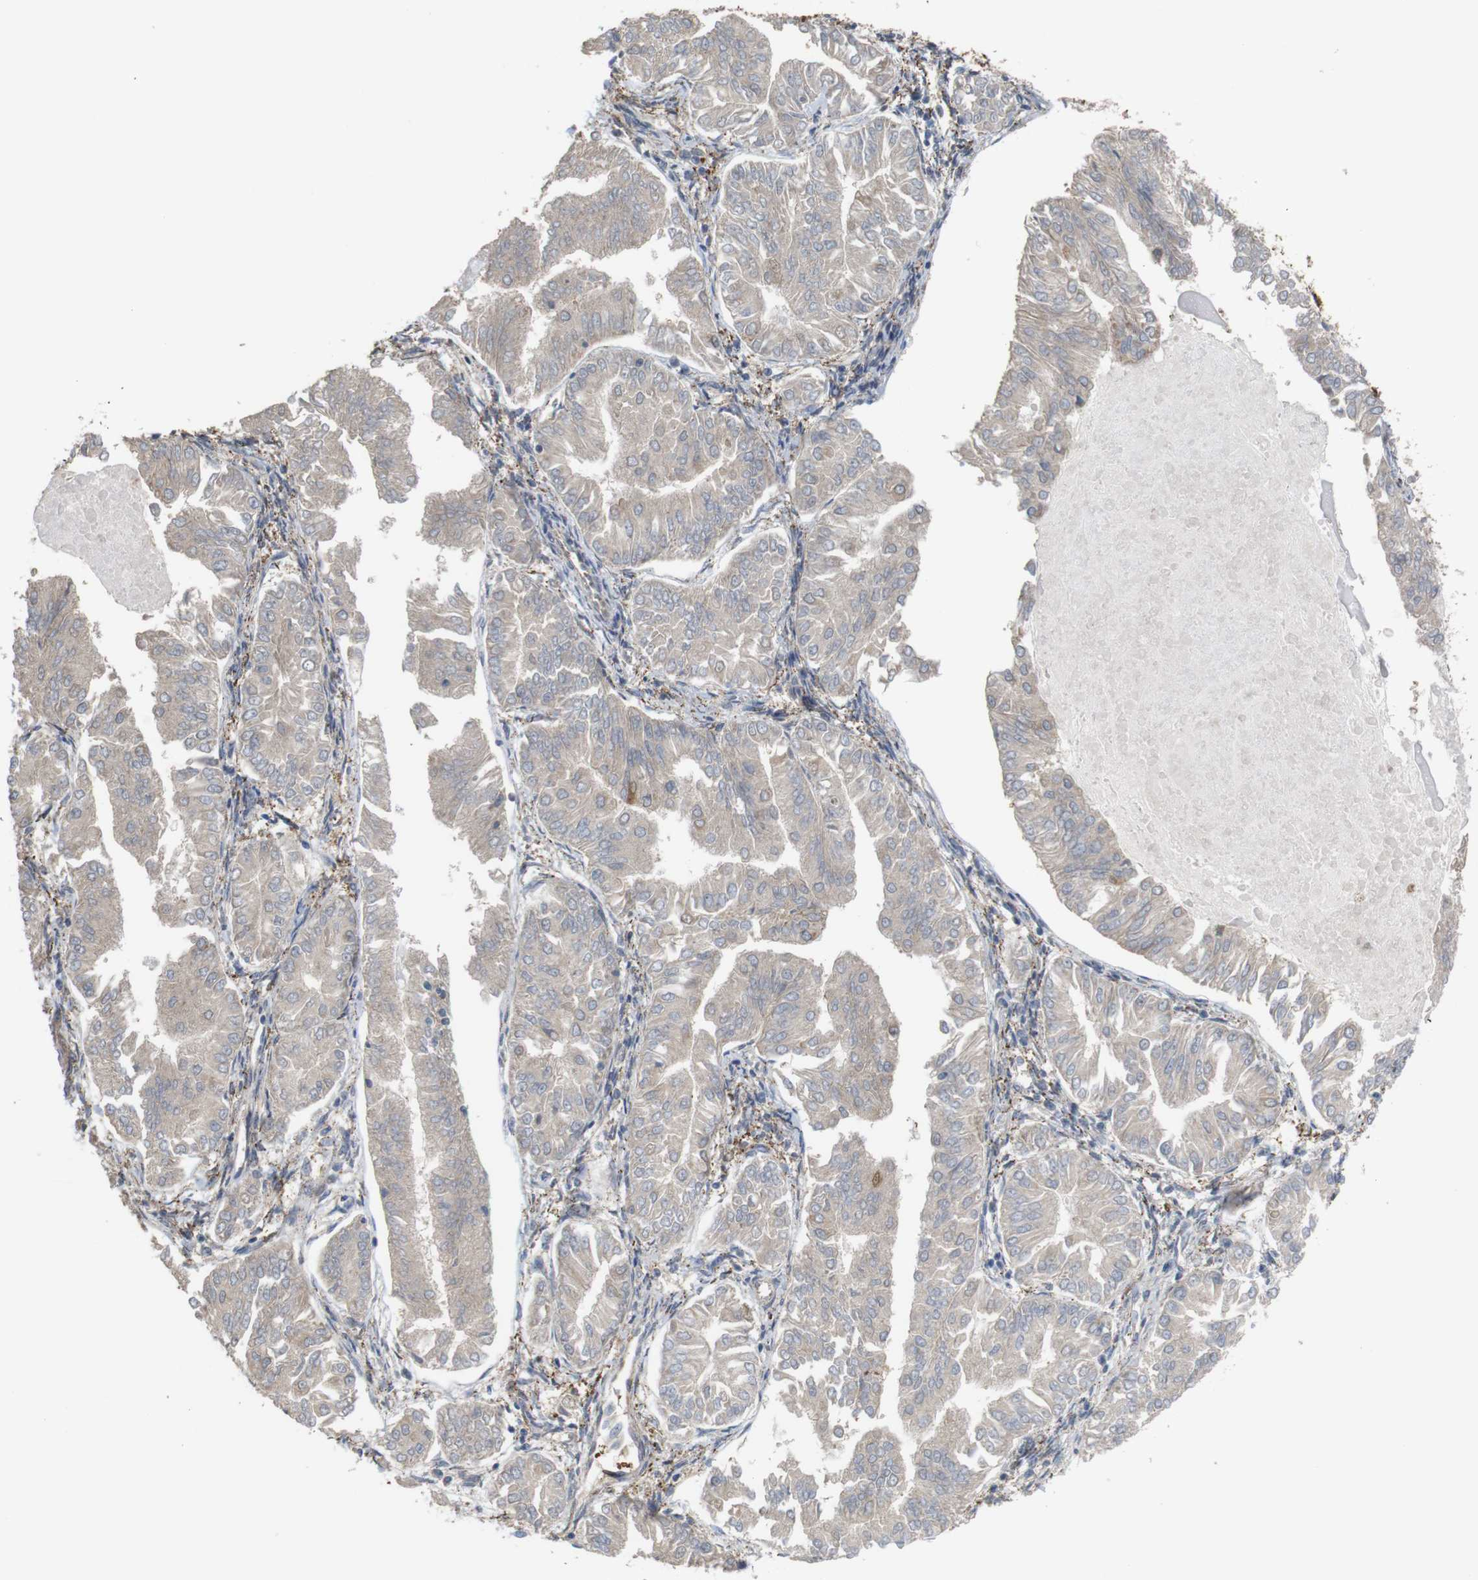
{"staining": {"intensity": "weak", "quantity": ">75%", "location": "cytoplasmic/membranous"}, "tissue": "endometrial cancer", "cell_type": "Tumor cells", "image_type": "cancer", "snomed": [{"axis": "morphology", "description": "Adenocarcinoma, NOS"}, {"axis": "topography", "description": "Endometrium"}], "caption": "This is an image of IHC staining of endometrial cancer (adenocarcinoma), which shows weak expression in the cytoplasmic/membranous of tumor cells.", "gene": "PTPRR", "patient": {"sex": "female", "age": 53}}